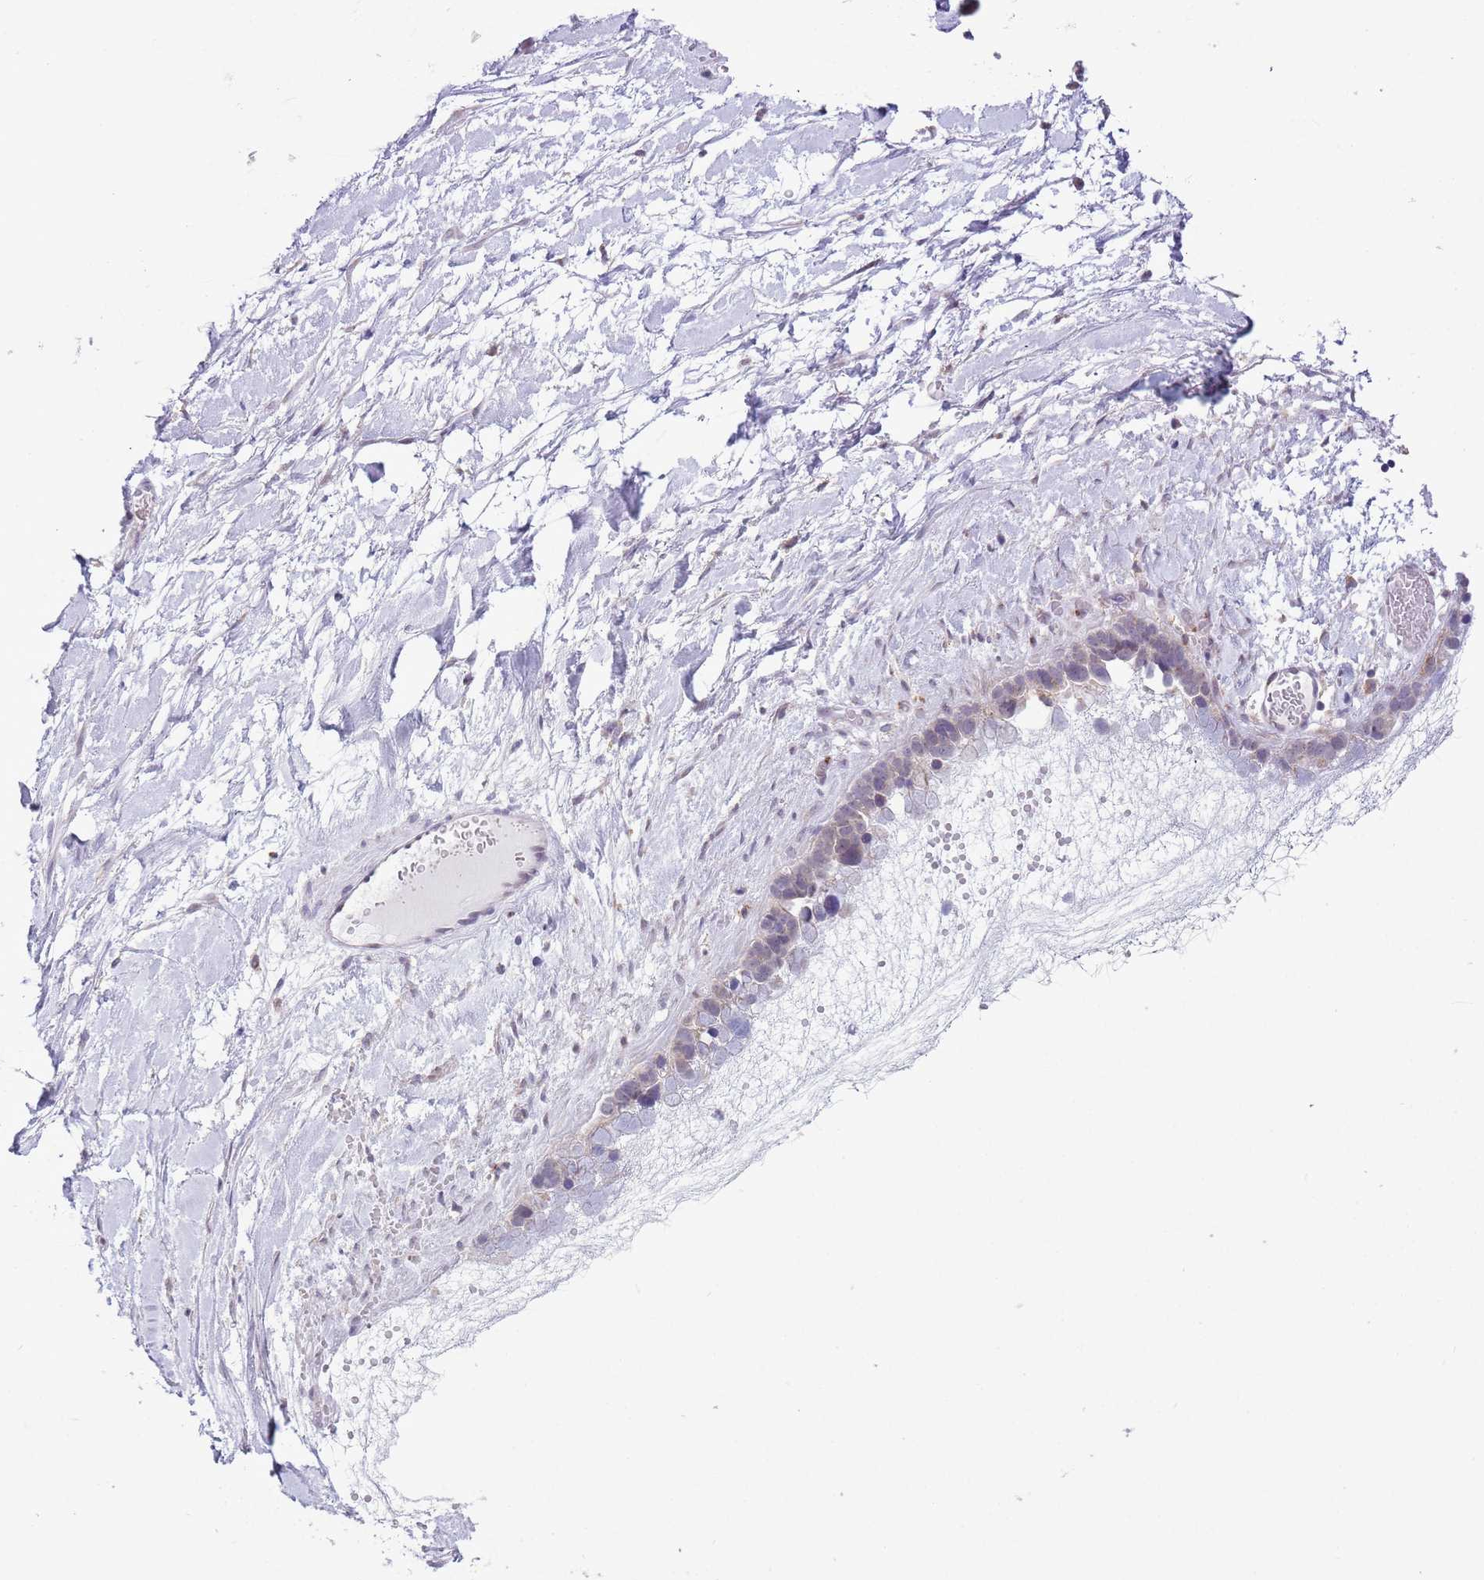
{"staining": {"intensity": "negative", "quantity": "none", "location": "none"}, "tissue": "ovarian cancer", "cell_type": "Tumor cells", "image_type": "cancer", "snomed": [{"axis": "morphology", "description": "Cystadenocarcinoma, serous, NOS"}, {"axis": "topography", "description": "Ovary"}], "caption": "A high-resolution histopathology image shows immunohistochemistry staining of ovarian cancer, which displays no significant expression in tumor cells.", "gene": "ZNF576", "patient": {"sex": "female", "age": 54}}